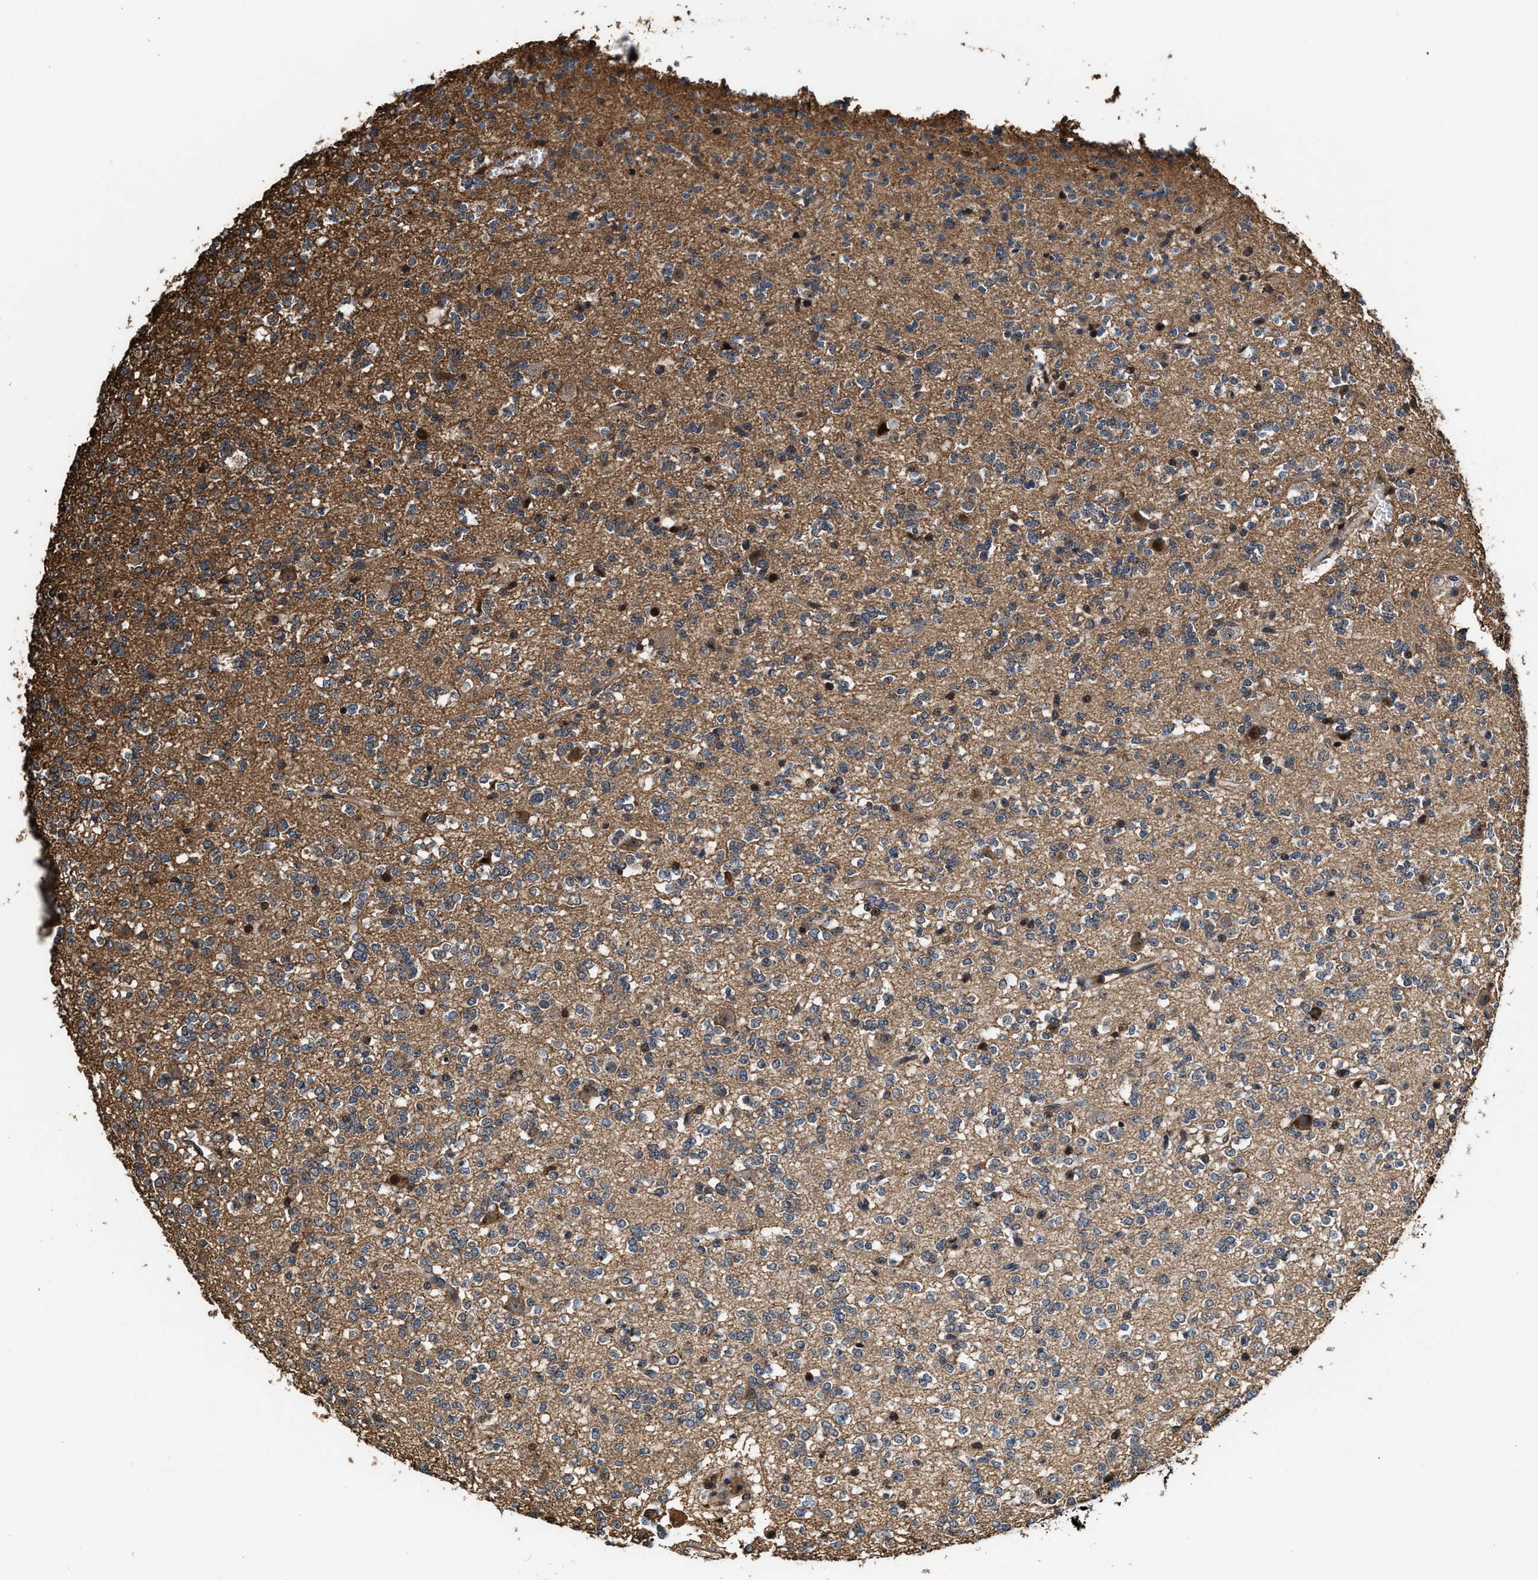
{"staining": {"intensity": "moderate", "quantity": "<25%", "location": "cytoplasmic/membranous"}, "tissue": "glioma", "cell_type": "Tumor cells", "image_type": "cancer", "snomed": [{"axis": "morphology", "description": "Glioma, malignant, Low grade"}, {"axis": "topography", "description": "Brain"}], "caption": "Approximately <25% of tumor cells in human malignant glioma (low-grade) show moderate cytoplasmic/membranous protein positivity as visualized by brown immunohistochemical staining.", "gene": "KBTBD2", "patient": {"sex": "male", "age": 38}}